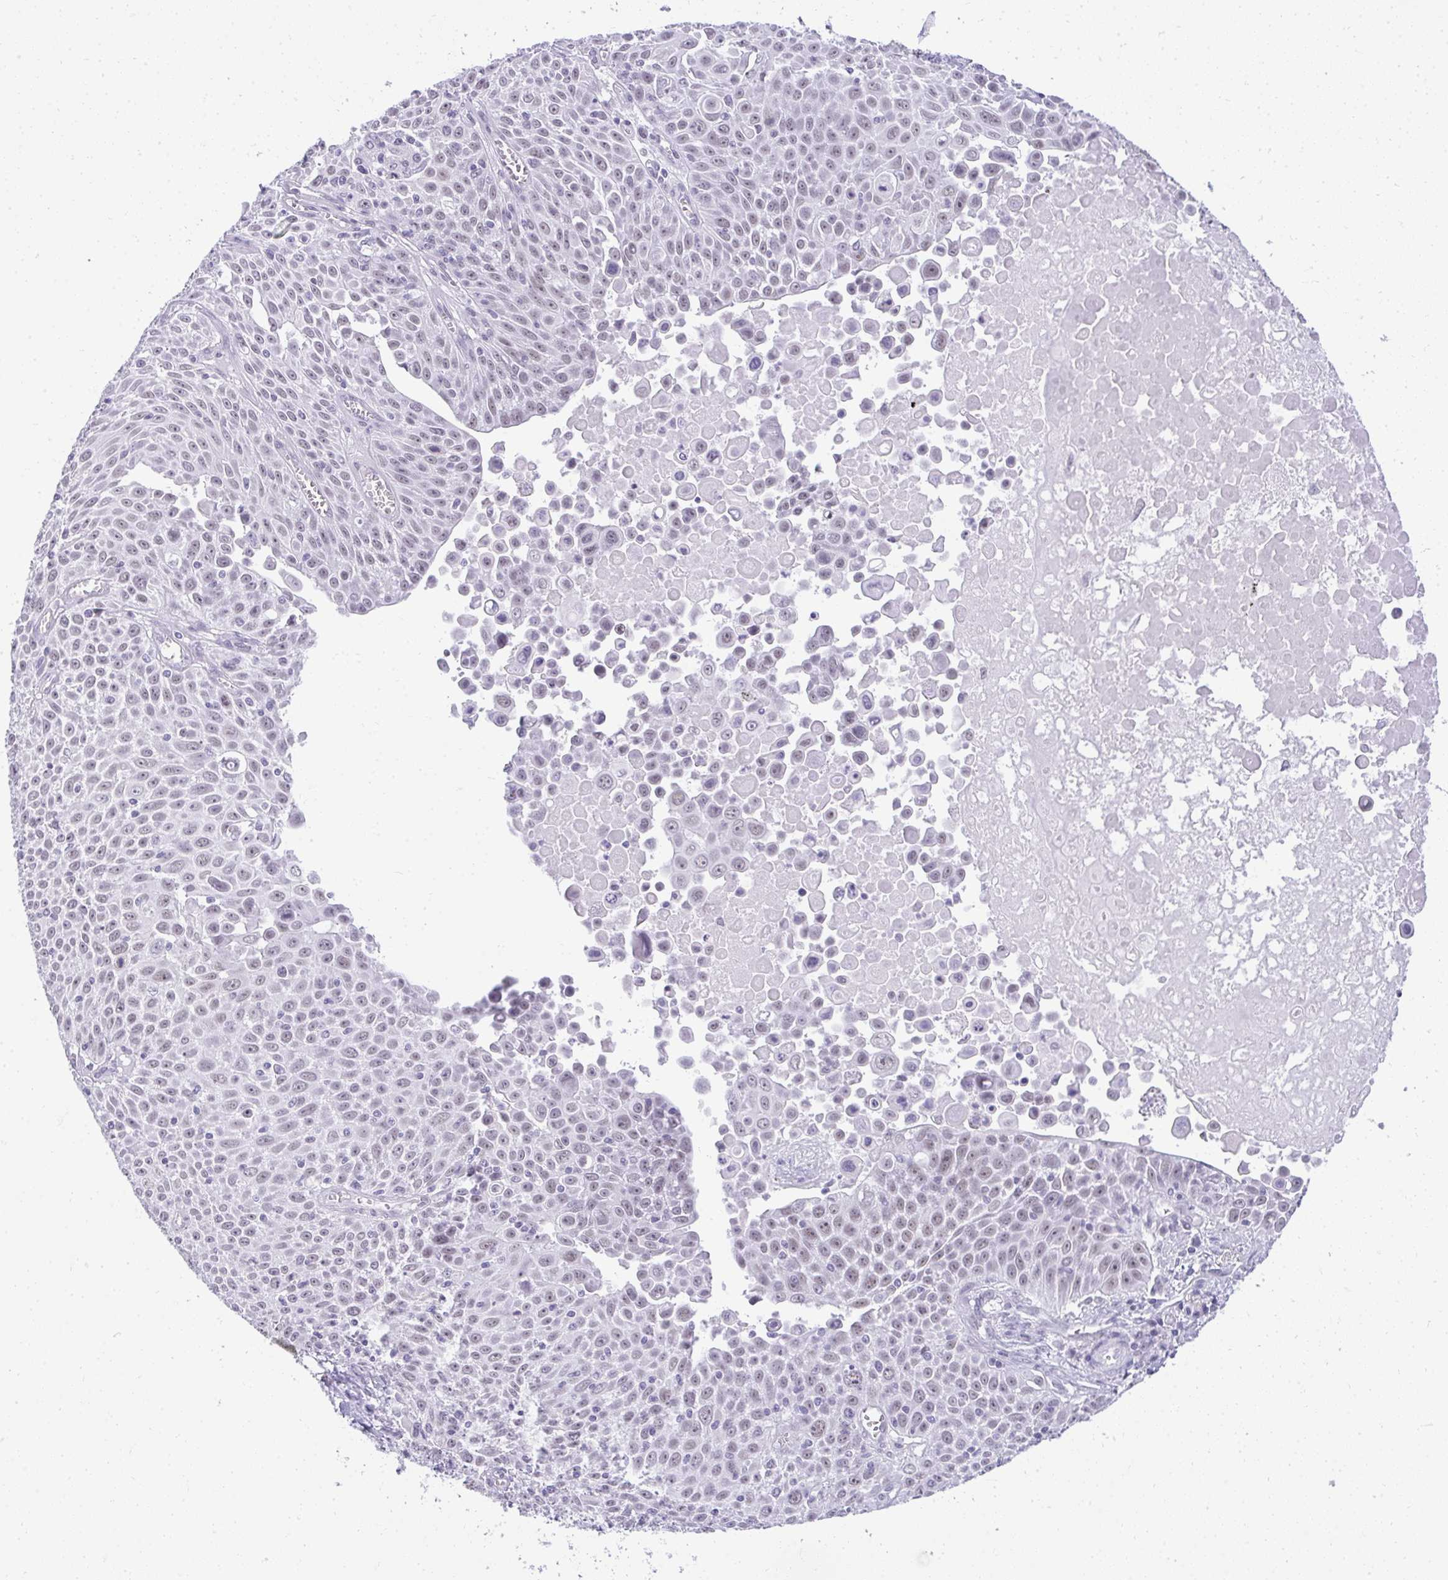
{"staining": {"intensity": "weak", "quantity": "25%-75%", "location": "nuclear"}, "tissue": "lung cancer", "cell_type": "Tumor cells", "image_type": "cancer", "snomed": [{"axis": "morphology", "description": "Squamous cell carcinoma, NOS"}, {"axis": "morphology", "description": "Squamous cell carcinoma, metastatic, NOS"}, {"axis": "topography", "description": "Lymph node"}, {"axis": "topography", "description": "Lung"}], "caption": "Brown immunohistochemical staining in human metastatic squamous cell carcinoma (lung) reveals weak nuclear positivity in approximately 25%-75% of tumor cells. Using DAB (brown) and hematoxylin (blue) stains, captured at high magnification using brightfield microscopy.", "gene": "PLA2G1B", "patient": {"sex": "female", "age": 62}}